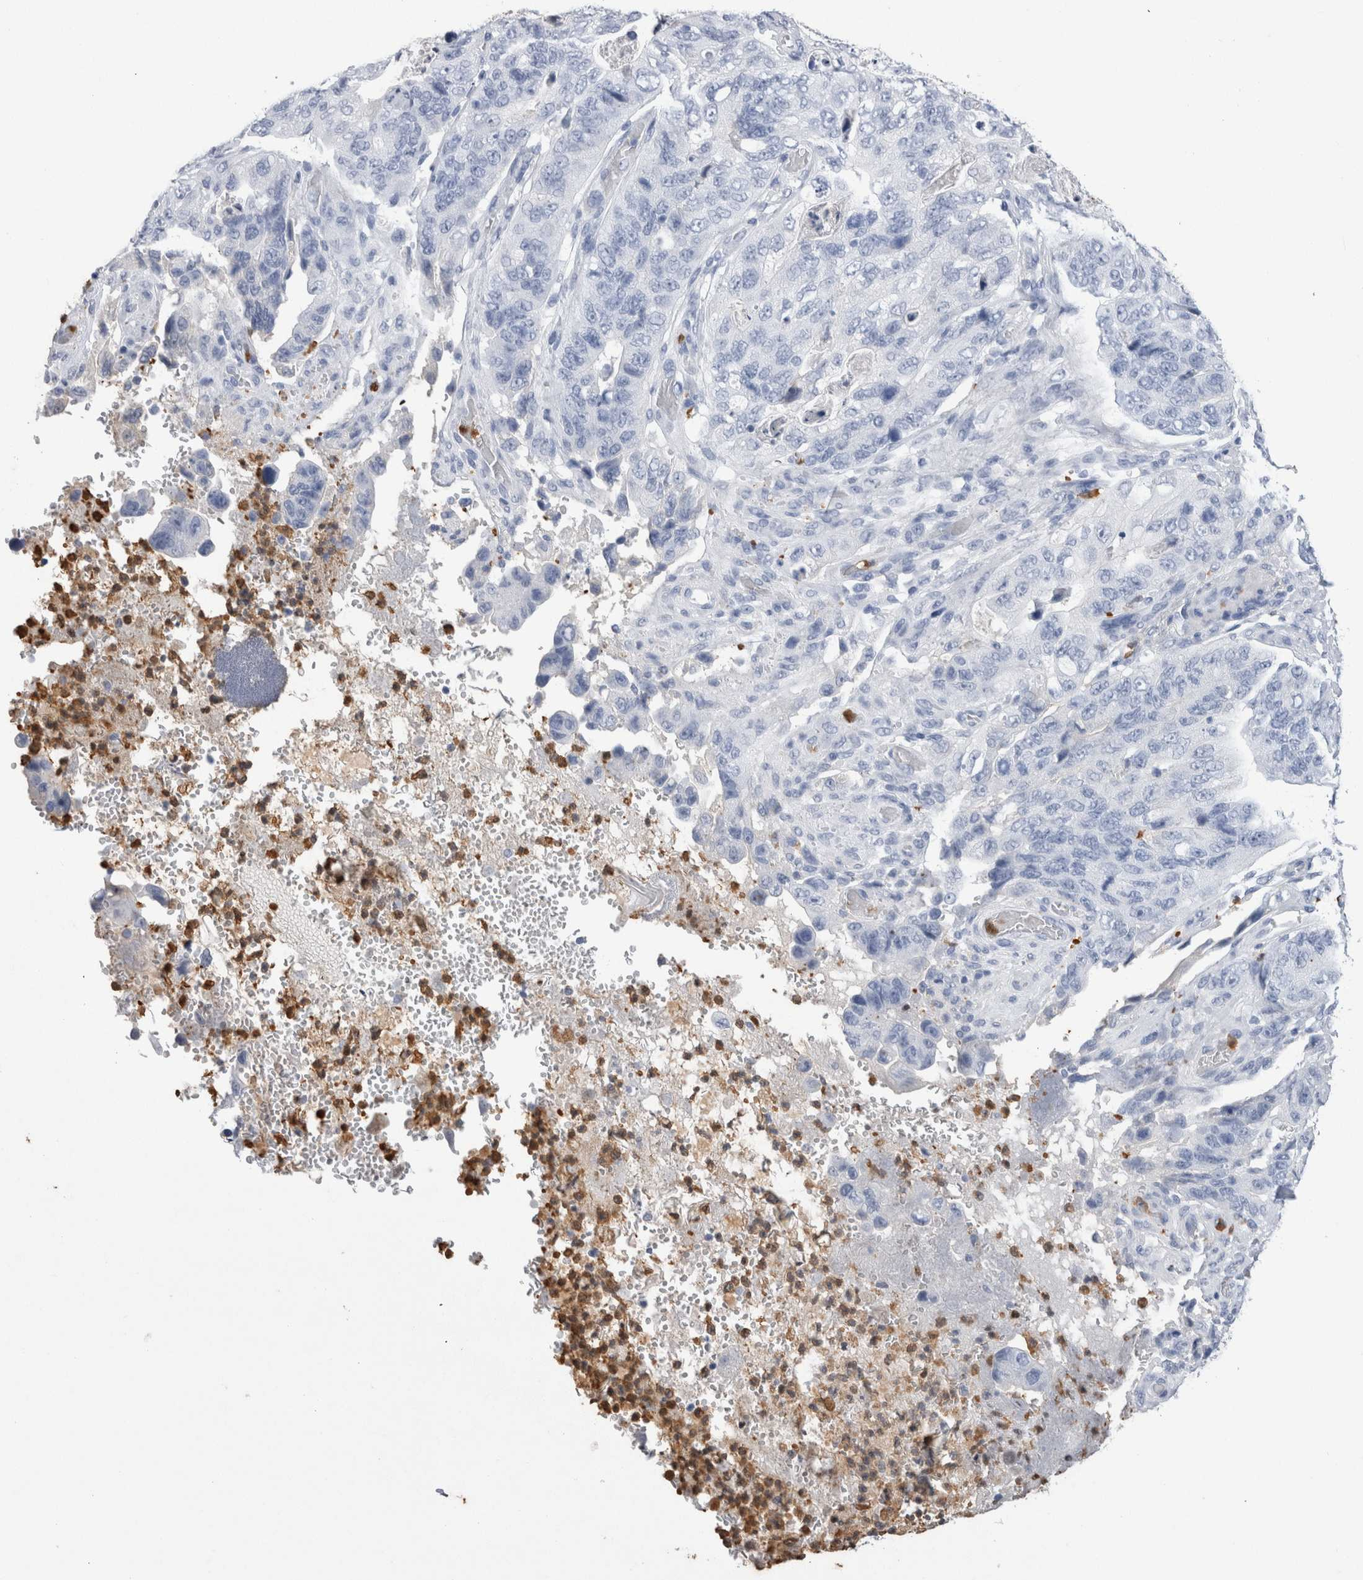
{"staining": {"intensity": "negative", "quantity": "none", "location": "none"}, "tissue": "stomach cancer", "cell_type": "Tumor cells", "image_type": "cancer", "snomed": [{"axis": "morphology", "description": "Adenocarcinoma, NOS"}, {"axis": "topography", "description": "Stomach"}], "caption": "This histopathology image is of stomach adenocarcinoma stained with immunohistochemistry (IHC) to label a protein in brown with the nuclei are counter-stained blue. There is no expression in tumor cells.", "gene": "S100A12", "patient": {"sex": "female", "age": 89}}